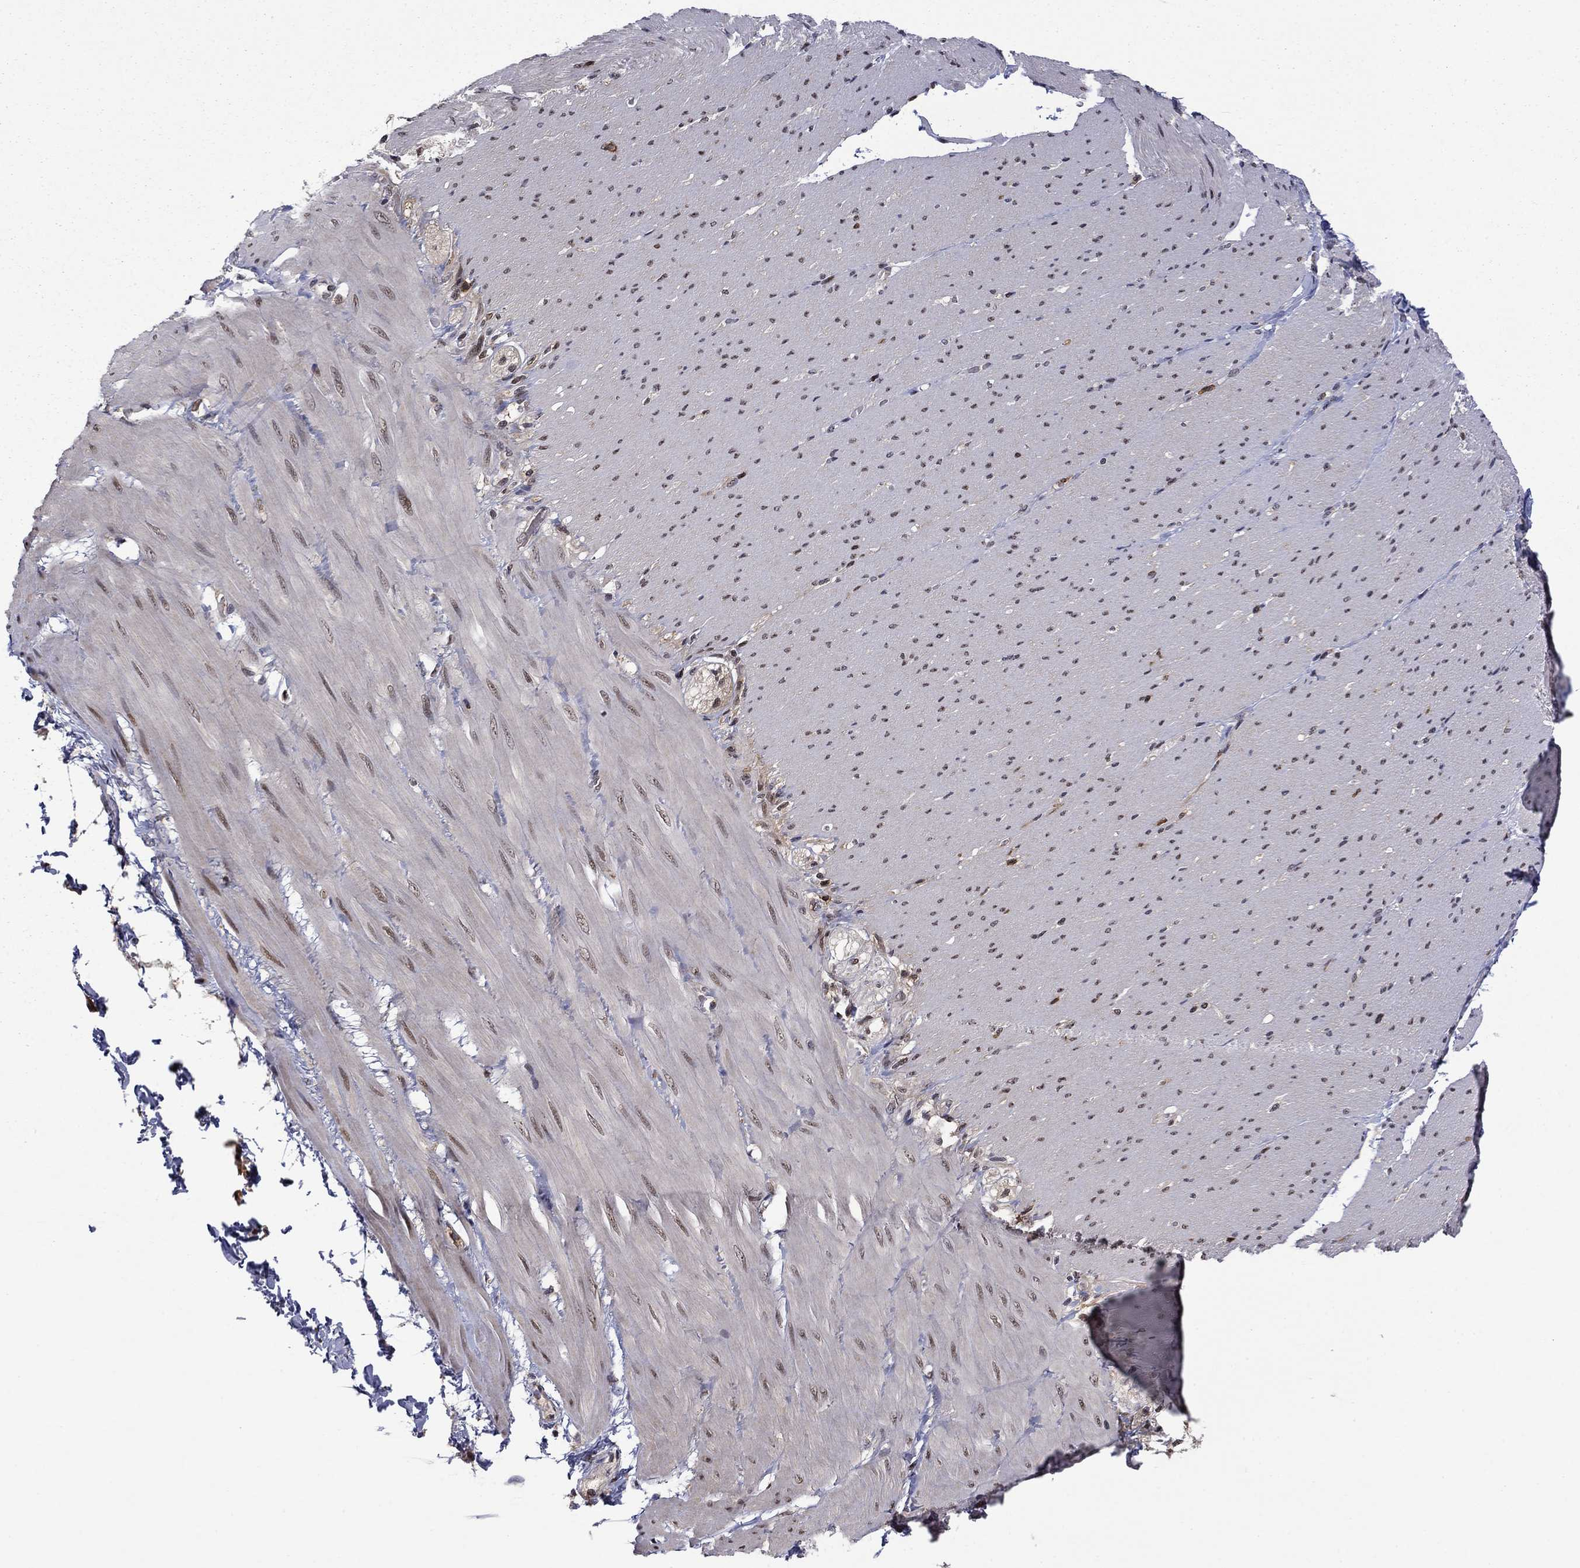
{"staining": {"intensity": "negative", "quantity": "none", "location": "none"}, "tissue": "adipose tissue", "cell_type": "Adipocytes", "image_type": "normal", "snomed": [{"axis": "morphology", "description": "Normal tissue, NOS"}, {"axis": "topography", "description": "Smooth muscle"}, {"axis": "topography", "description": "Duodenum"}, {"axis": "topography", "description": "Peripheral nerve tissue"}], "caption": "The photomicrograph exhibits no staining of adipocytes in benign adipose tissue. (Immunohistochemistry (ihc), brightfield microscopy, high magnification).", "gene": "PSMD2", "patient": {"sex": "female", "age": 61}}